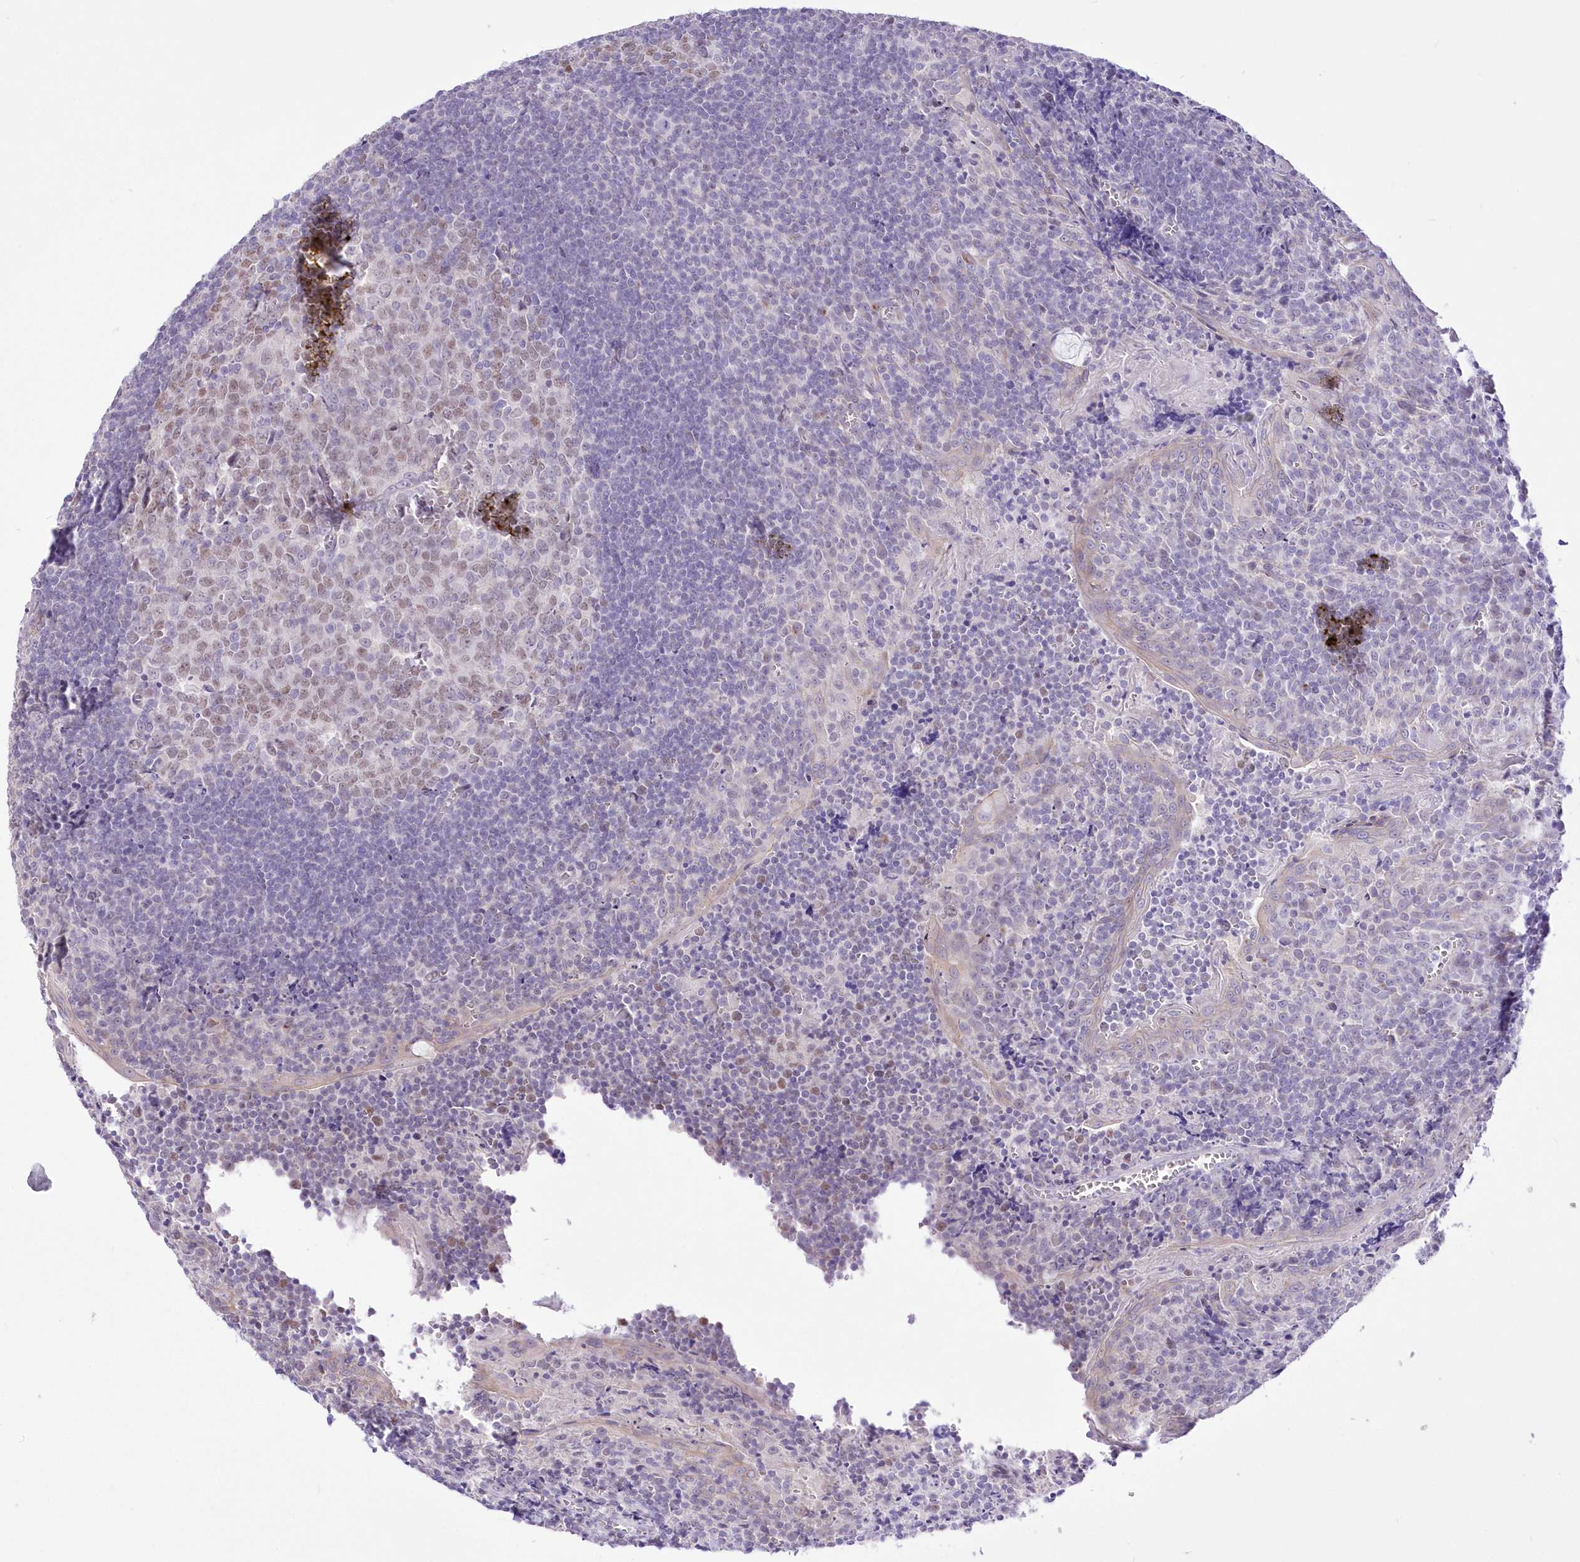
{"staining": {"intensity": "weak", "quantity": "25%-75%", "location": "nuclear"}, "tissue": "tonsil", "cell_type": "Germinal center cells", "image_type": "normal", "snomed": [{"axis": "morphology", "description": "Normal tissue, NOS"}, {"axis": "topography", "description": "Tonsil"}], "caption": "Germinal center cells exhibit weak nuclear staining in approximately 25%-75% of cells in unremarkable tonsil. (DAB (3,3'-diaminobenzidine) = brown stain, brightfield microscopy at high magnification).", "gene": "FAM241B", "patient": {"sex": "male", "age": 27}}